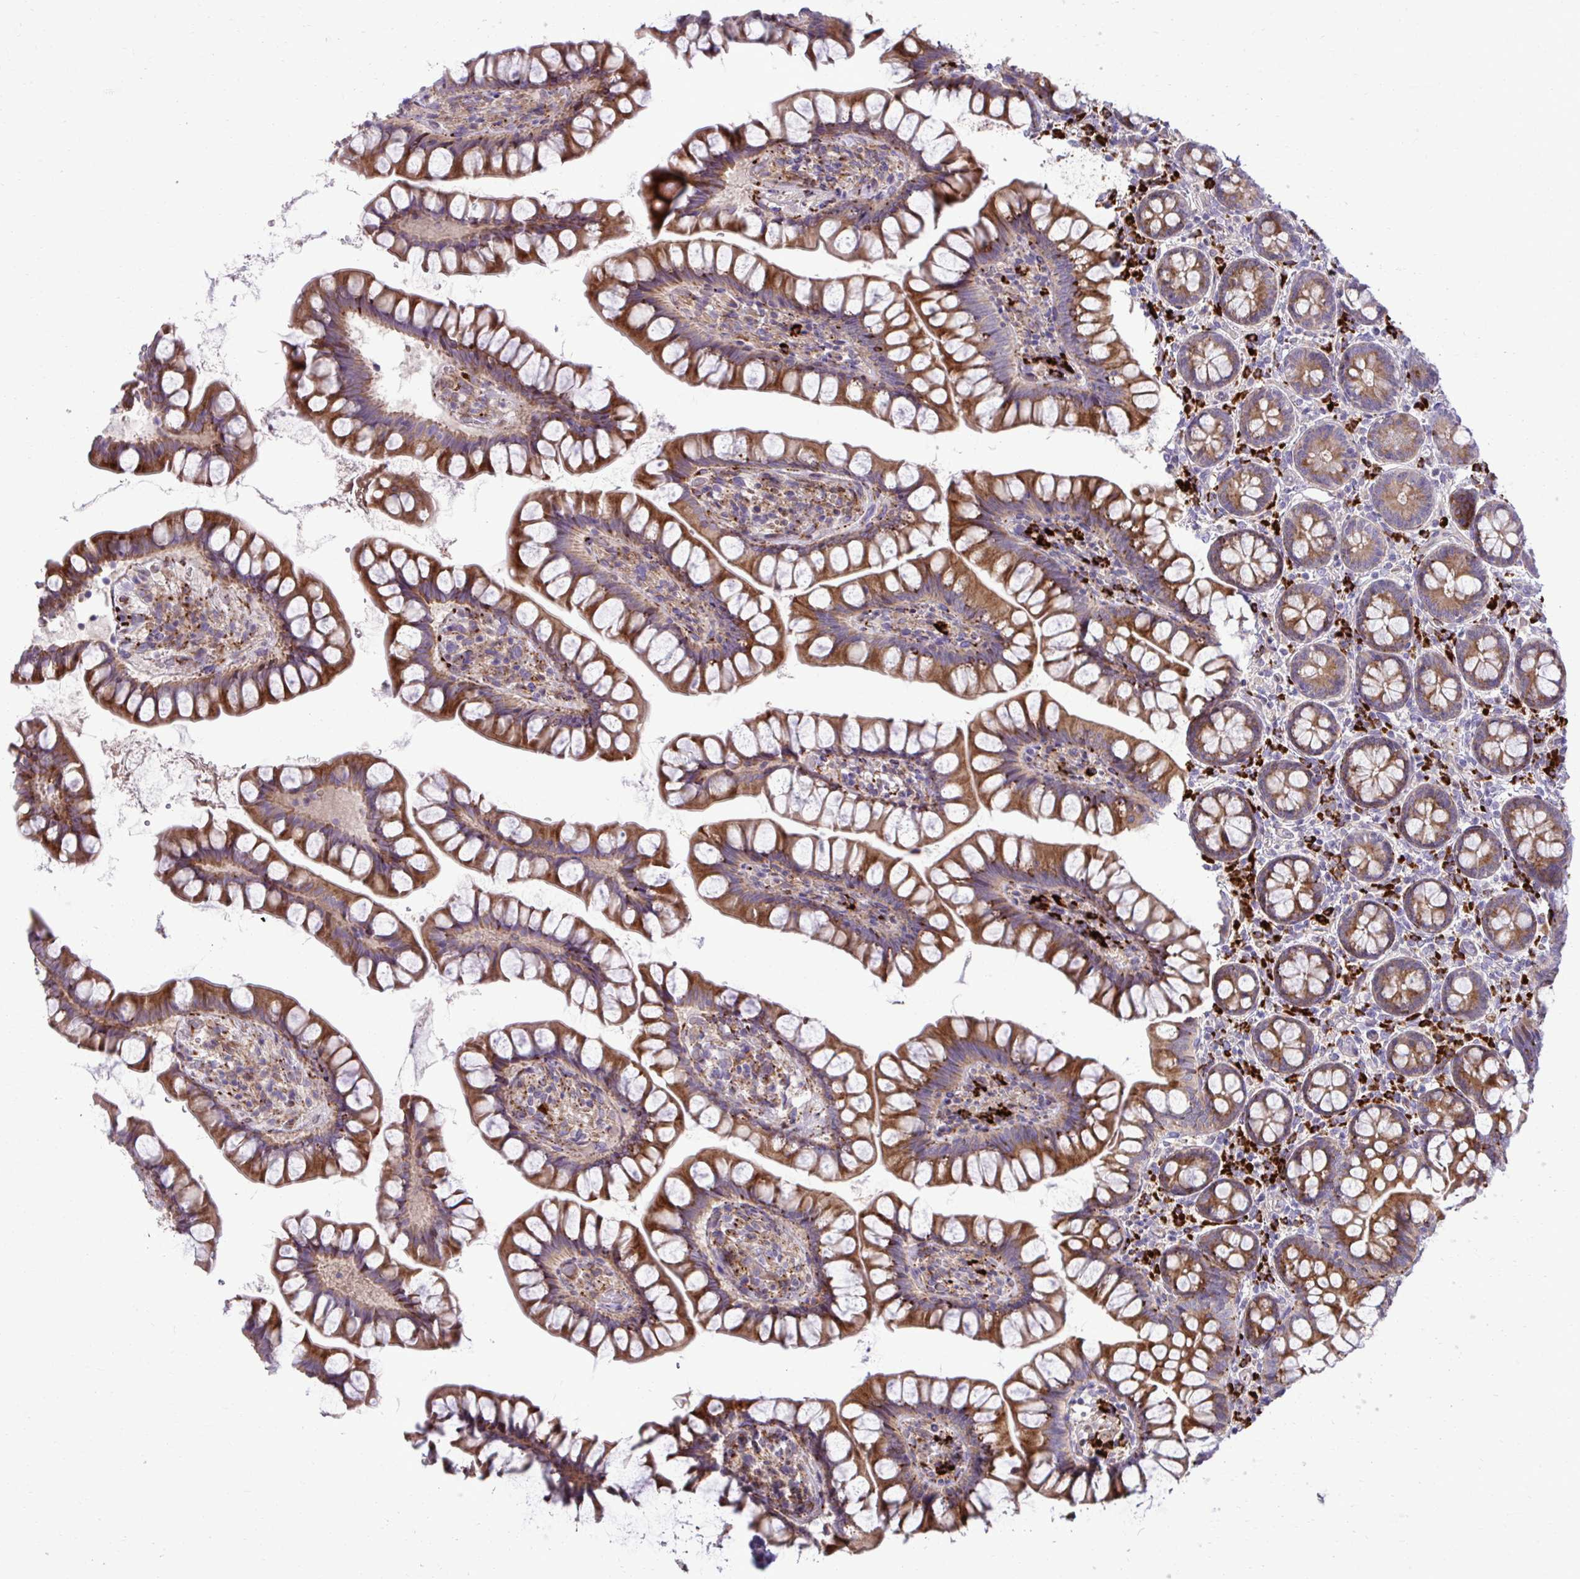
{"staining": {"intensity": "strong", "quantity": ">75%", "location": "cytoplasmic/membranous"}, "tissue": "small intestine", "cell_type": "Glandular cells", "image_type": "normal", "snomed": [{"axis": "morphology", "description": "Normal tissue, NOS"}, {"axis": "topography", "description": "Small intestine"}], "caption": "High-power microscopy captured an immunohistochemistry (IHC) photomicrograph of benign small intestine, revealing strong cytoplasmic/membranous expression in approximately >75% of glandular cells. (Brightfield microscopy of DAB IHC at high magnification).", "gene": "LIMS1", "patient": {"sex": "male", "age": 70}}